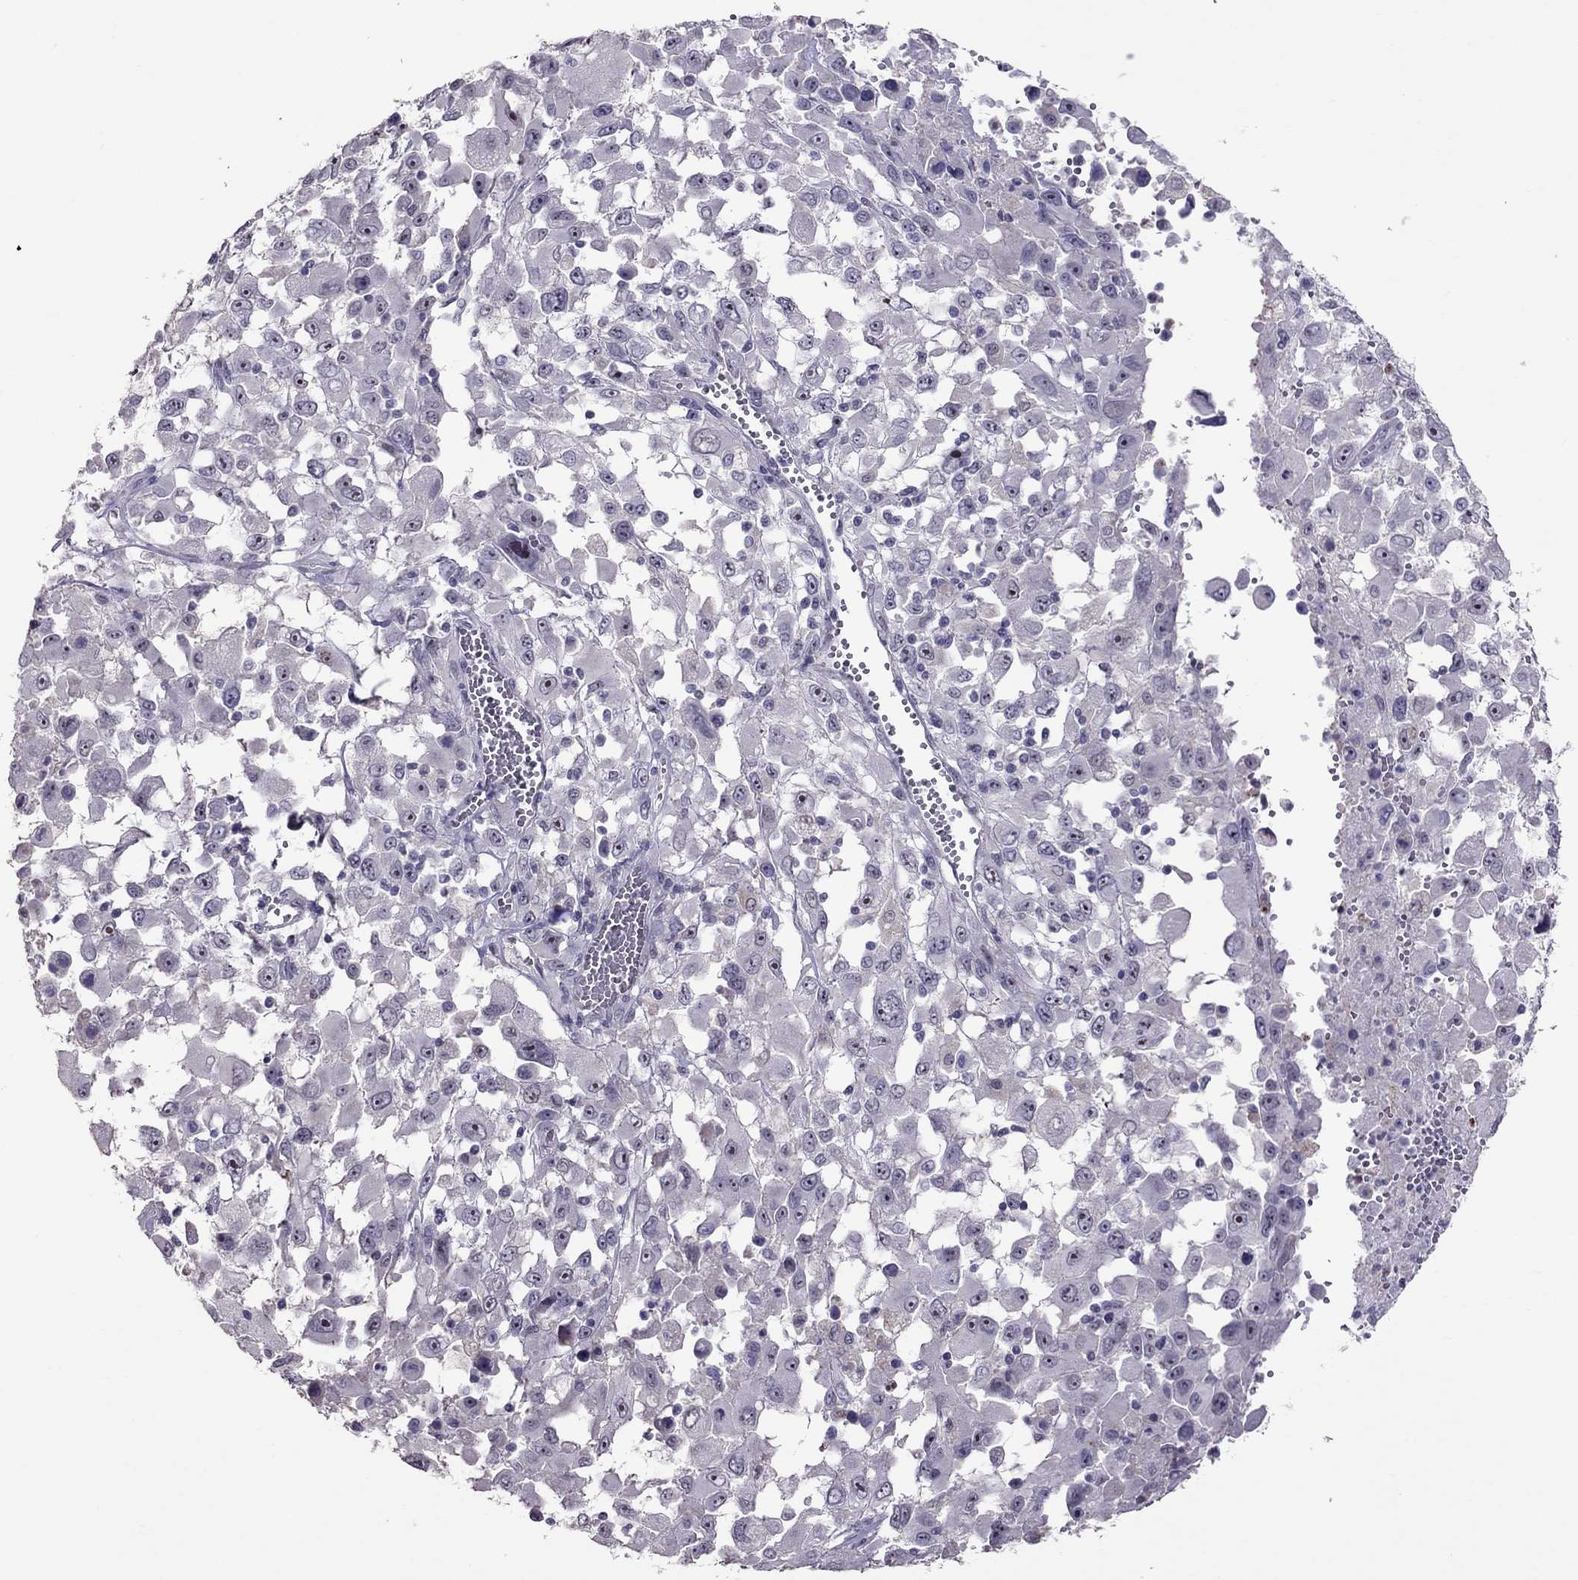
{"staining": {"intensity": "negative", "quantity": "none", "location": "none"}, "tissue": "melanoma", "cell_type": "Tumor cells", "image_type": "cancer", "snomed": [{"axis": "morphology", "description": "Malignant melanoma, Metastatic site"}, {"axis": "topography", "description": "Soft tissue"}], "caption": "Immunohistochemistry histopathology image of malignant melanoma (metastatic site) stained for a protein (brown), which reveals no staining in tumor cells. Nuclei are stained in blue.", "gene": "LRRC46", "patient": {"sex": "male", "age": 50}}